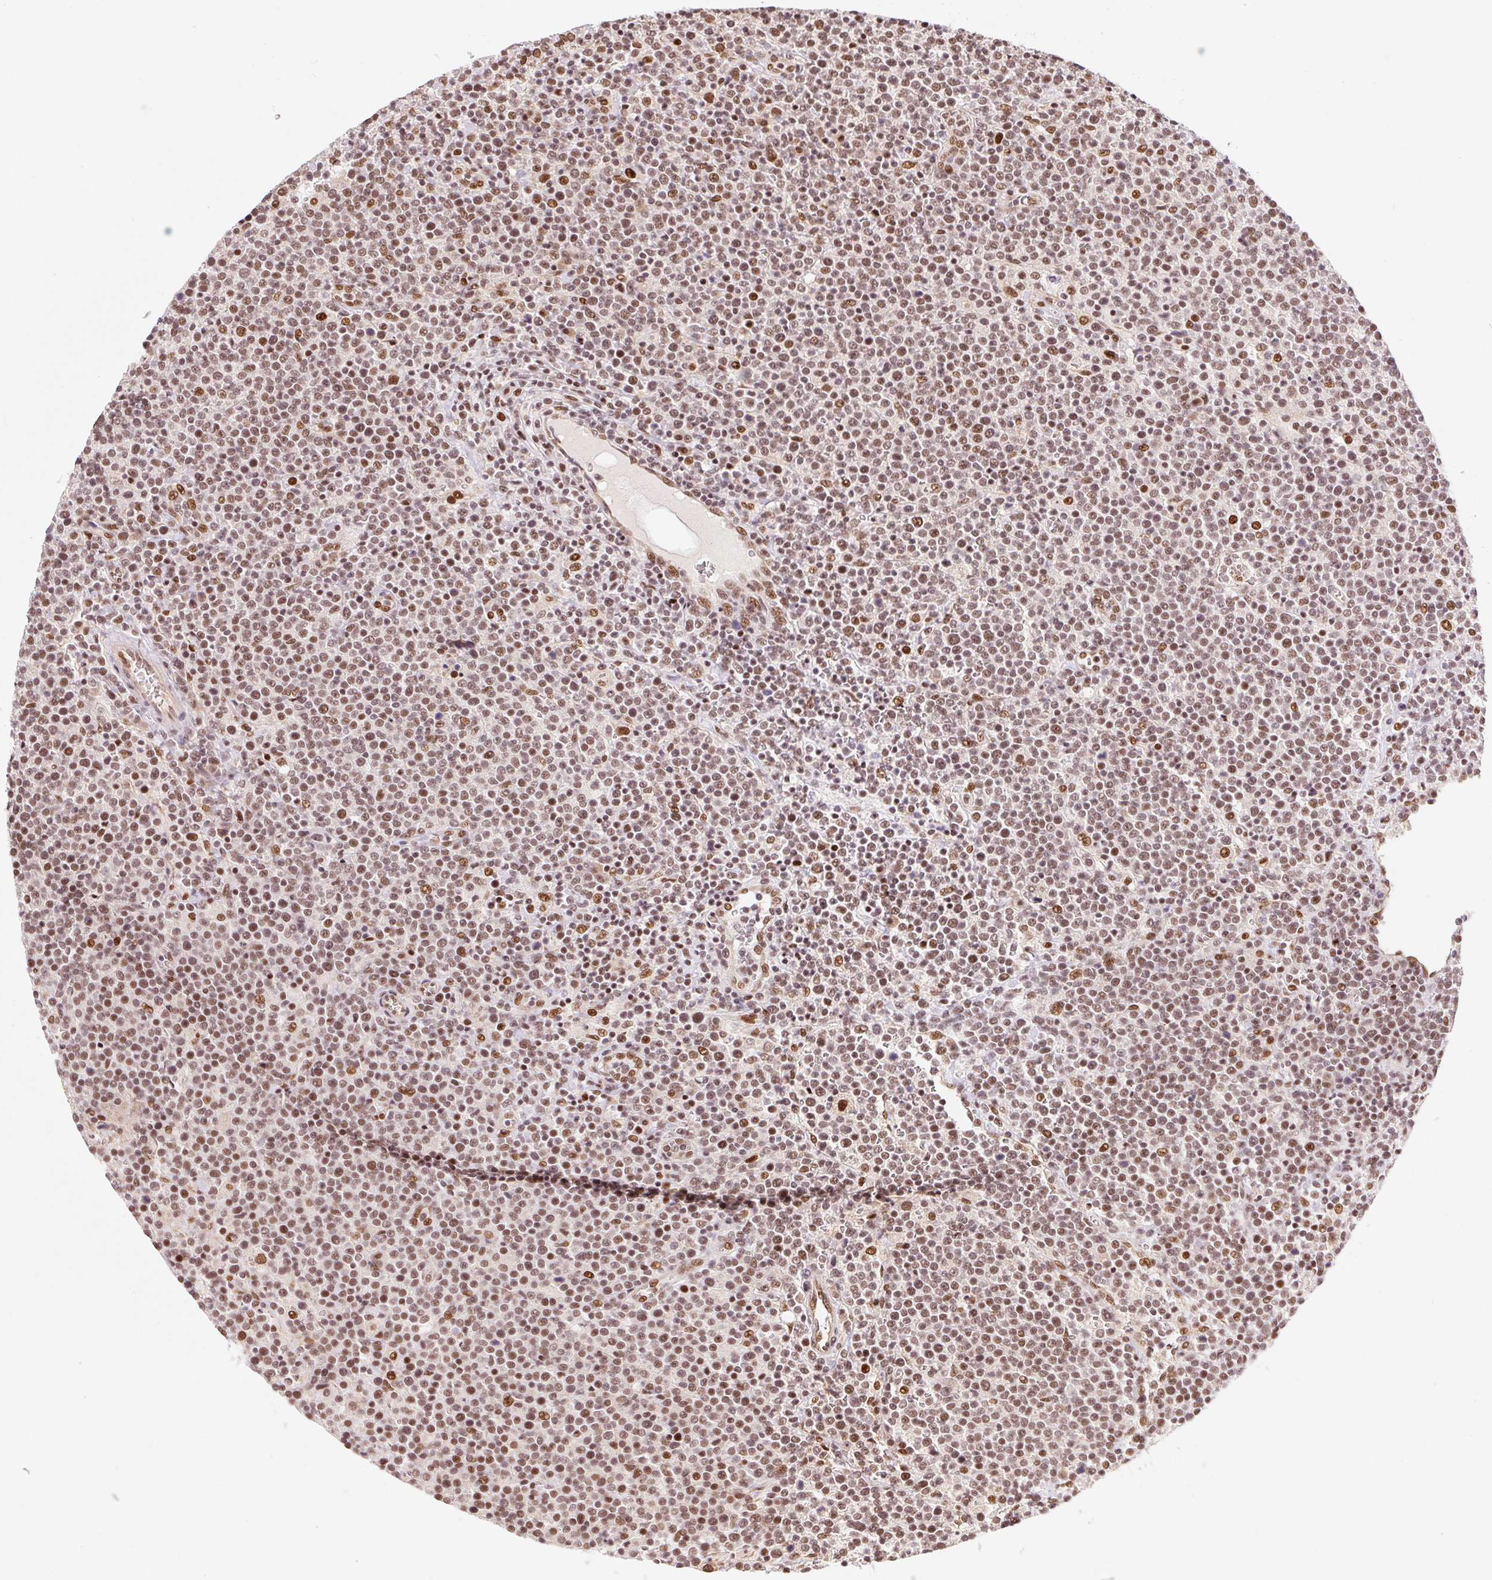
{"staining": {"intensity": "moderate", "quantity": ">75%", "location": "nuclear"}, "tissue": "lymphoma", "cell_type": "Tumor cells", "image_type": "cancer", "snomed": [{"axis": "morphology", "description": "Malignant lymphoma, non-Hodgkin's type, High grade"}, {"axis": "topography", "description": "Lymph node"}], "caption": "High-power microscopy captured an IHC micrograph of lymphoma, revealing moderate nuclear positivity in approximately >75% of tumor cells. Using DAB (3,3'-diaminobenzidine) (brown) and hematoxylin (blue) stains, captured at high magnification using brightfield microscopy.", "gene": "INTS8", "patient": {"sex": "male", "age": 61}}